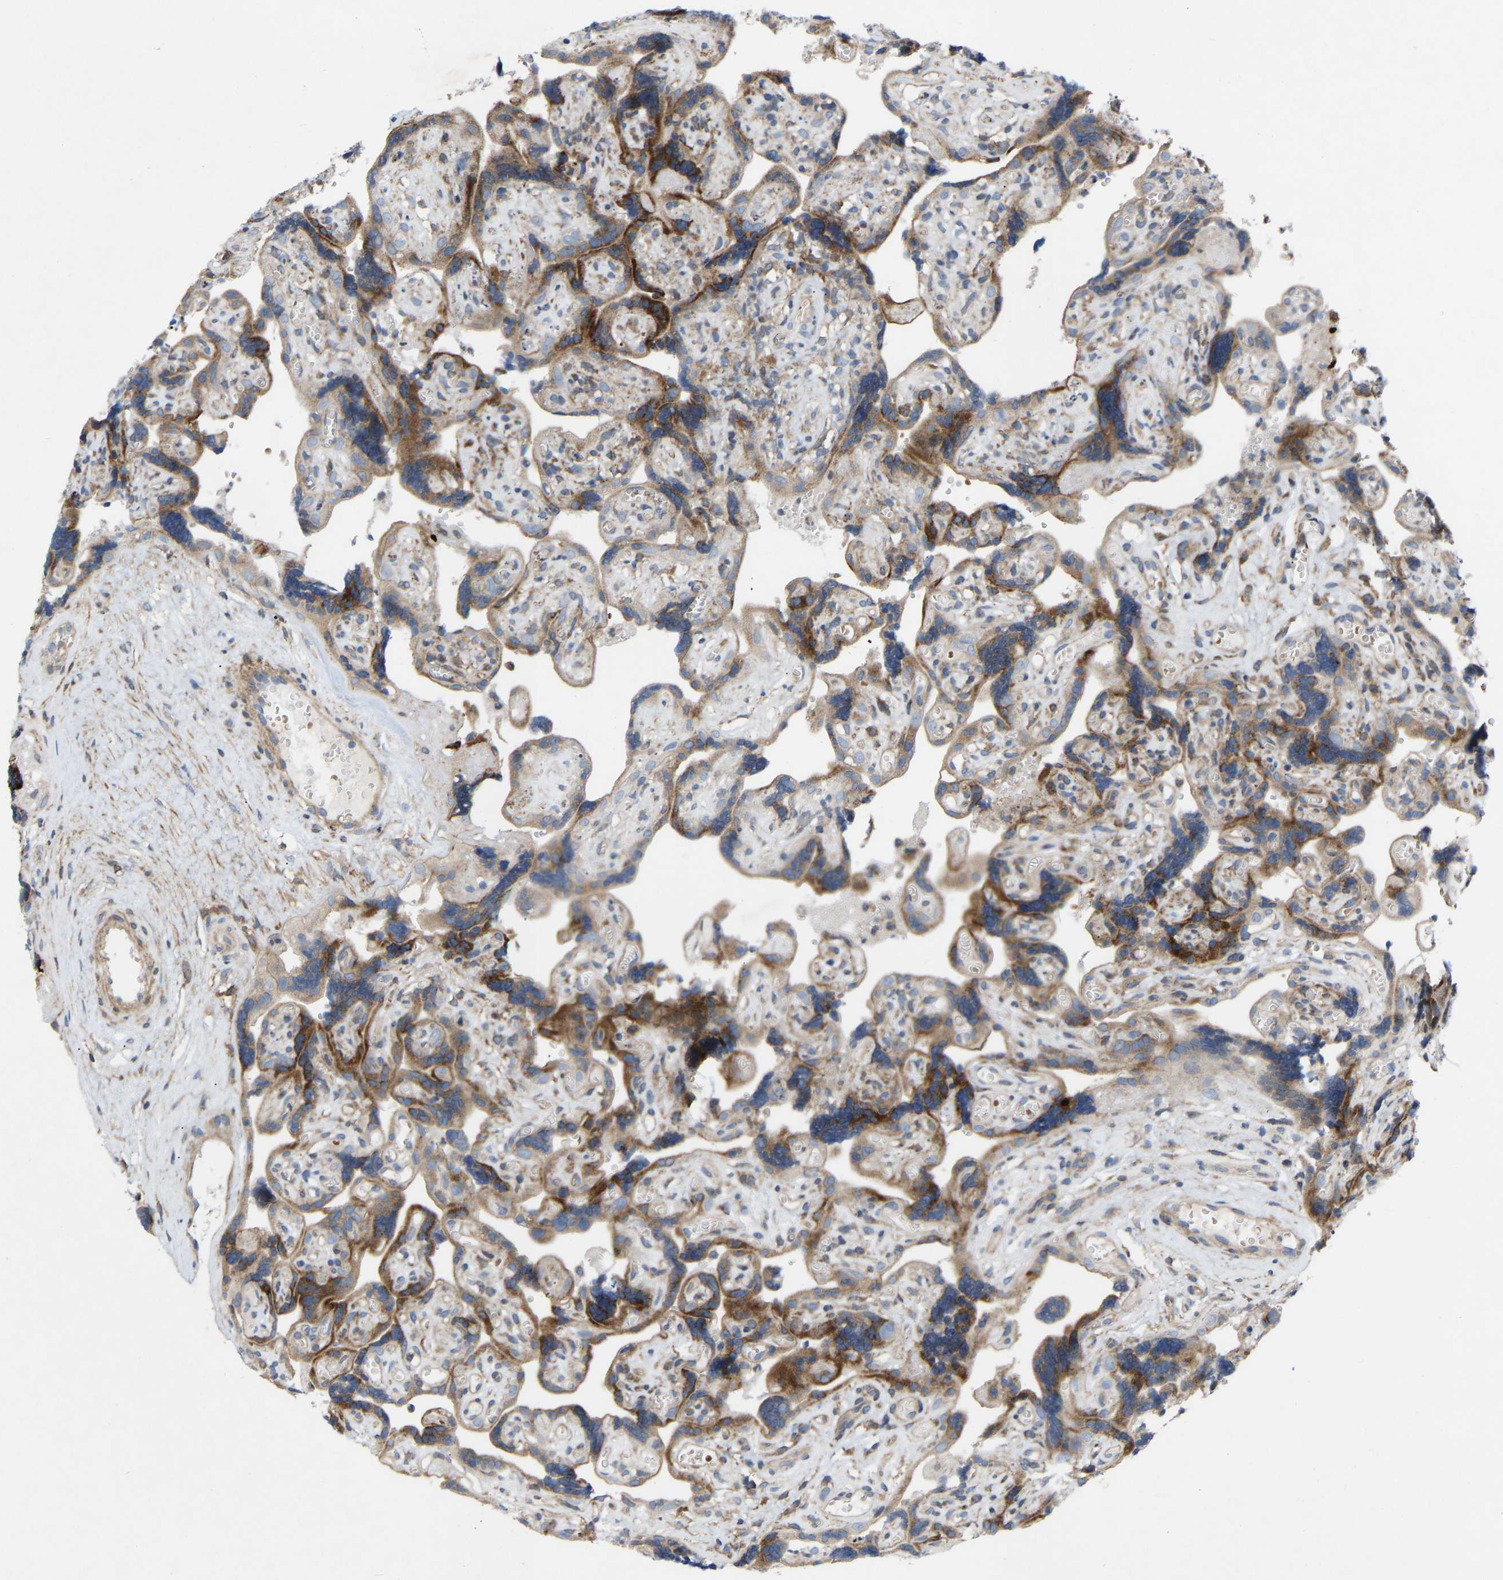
{"staining": {"intensity": "moderate", "quantity": ">75%", "location": "cytoplasmic/membranous"}, "tissue": "placenta", "cell_type": "Decidual cells", "image_type": "normal", "snomed": [{"axis": "morphology", "description": "Normal tissue, NOS"}, {"axis": "topography", "description": "Placenta"}], "caption": "Placenta stained with immunohistochemistry (IHC) displays moderate cytoplasmic/membranous staining in approximately >75% of decidual cells. (Brightfield microscopy of DAB IHC at high magnification).", "gene": "TOR1B", "patient": {"sex": "female", "age": 30}}